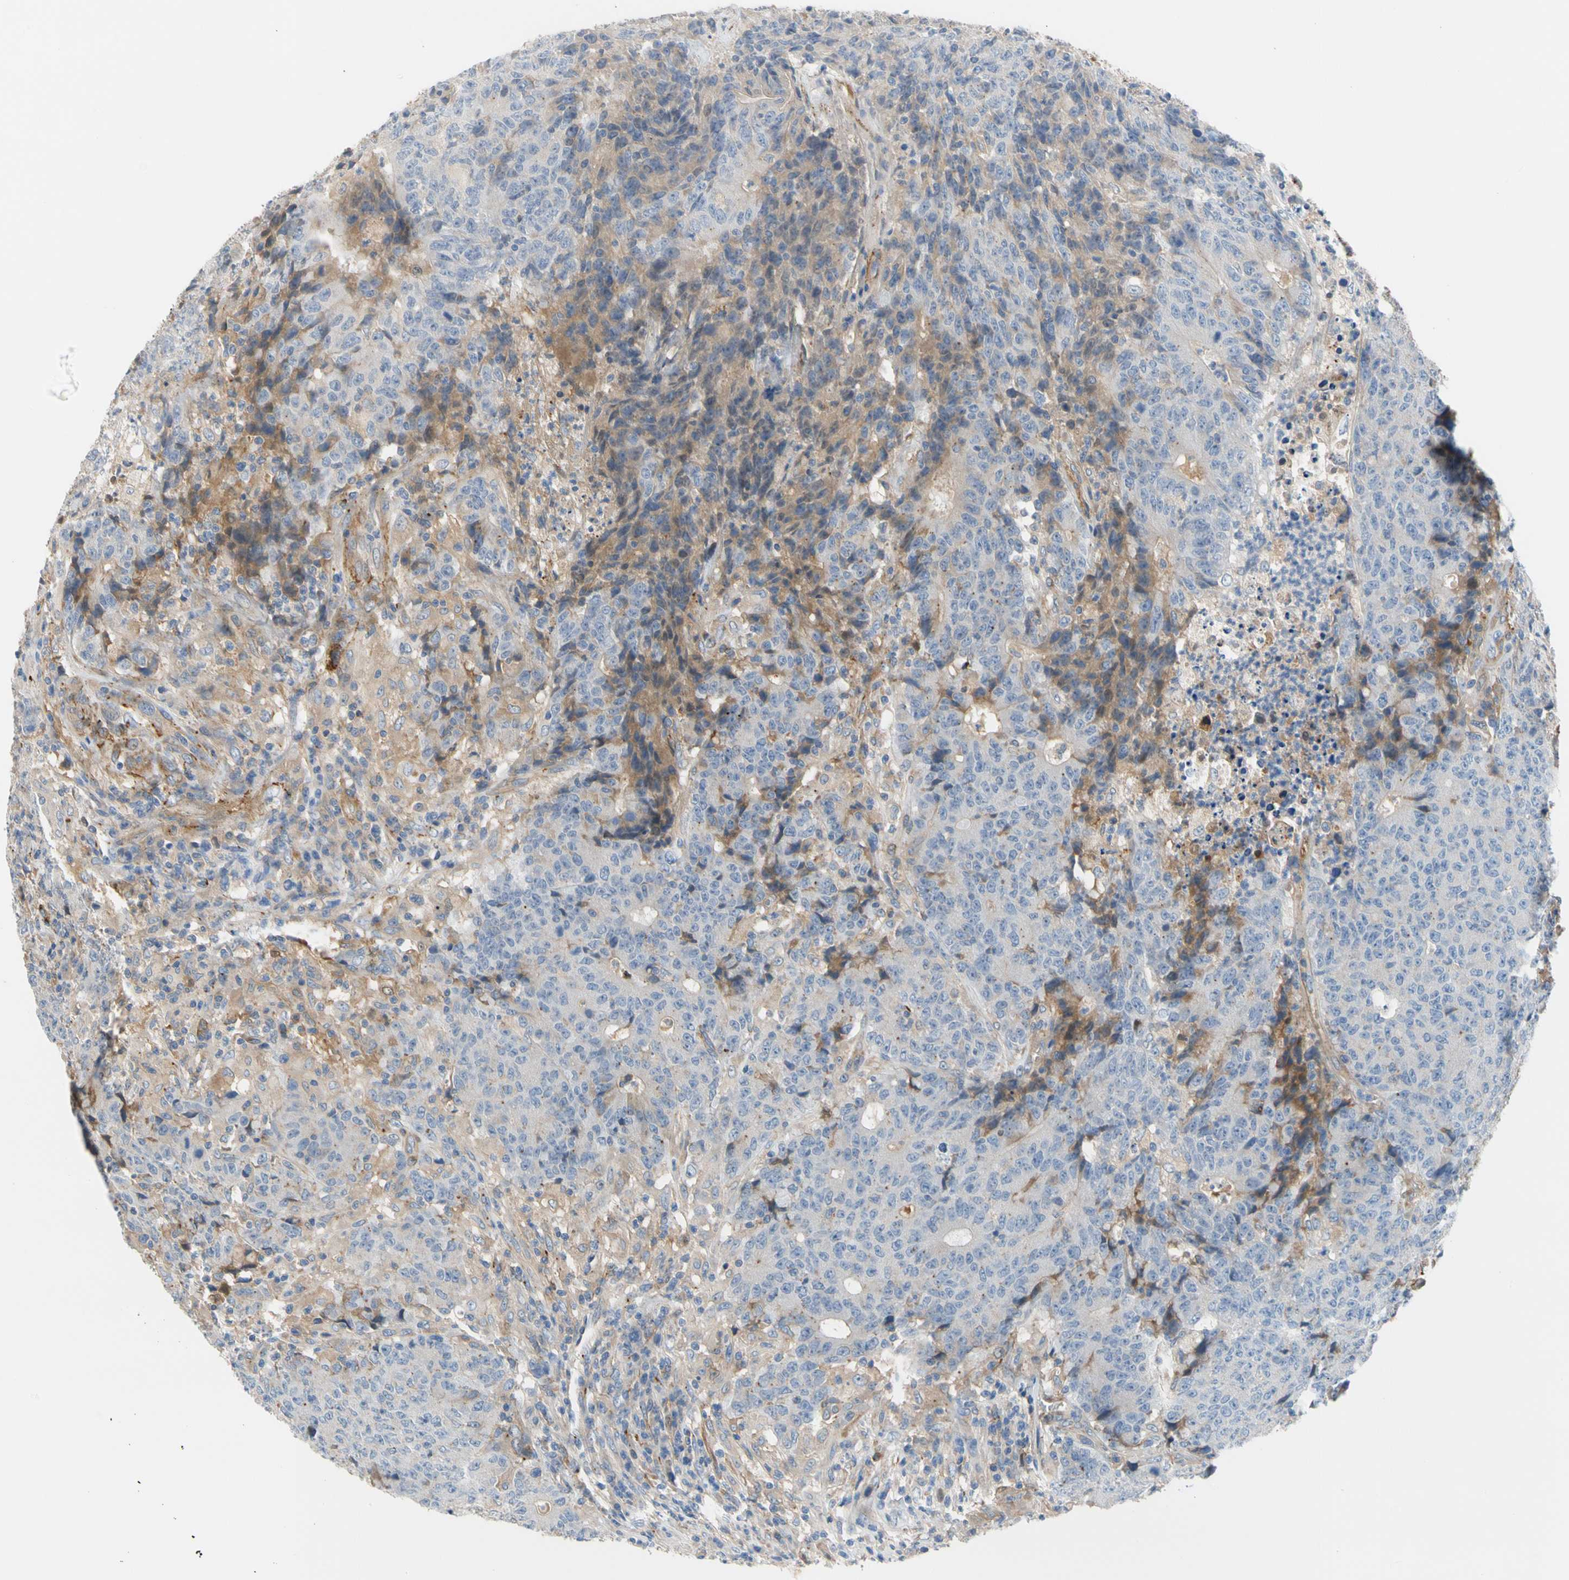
{"staining": {"intensity": "weak", "quantity": "<25%", "location": "cytoplasmic/membranous"}, "tissue": "colorectal cancer", "cell_type": "Tumor cells", "image_type": "cancer", "snomed": [{"axis": "morphology", "description": "Normal tissue, NOS"}, {"axis": "morphology", "description": "Adenocarcinoma, NOS"}, {"axis": "topography", "description": "Colon"}], "caption": "A micrograph of human colorectal adenocarcinoma is negative for staining in tumor cells.", "gene": "ENTREP3", "patient": {"sex": "female", "age": 75}}